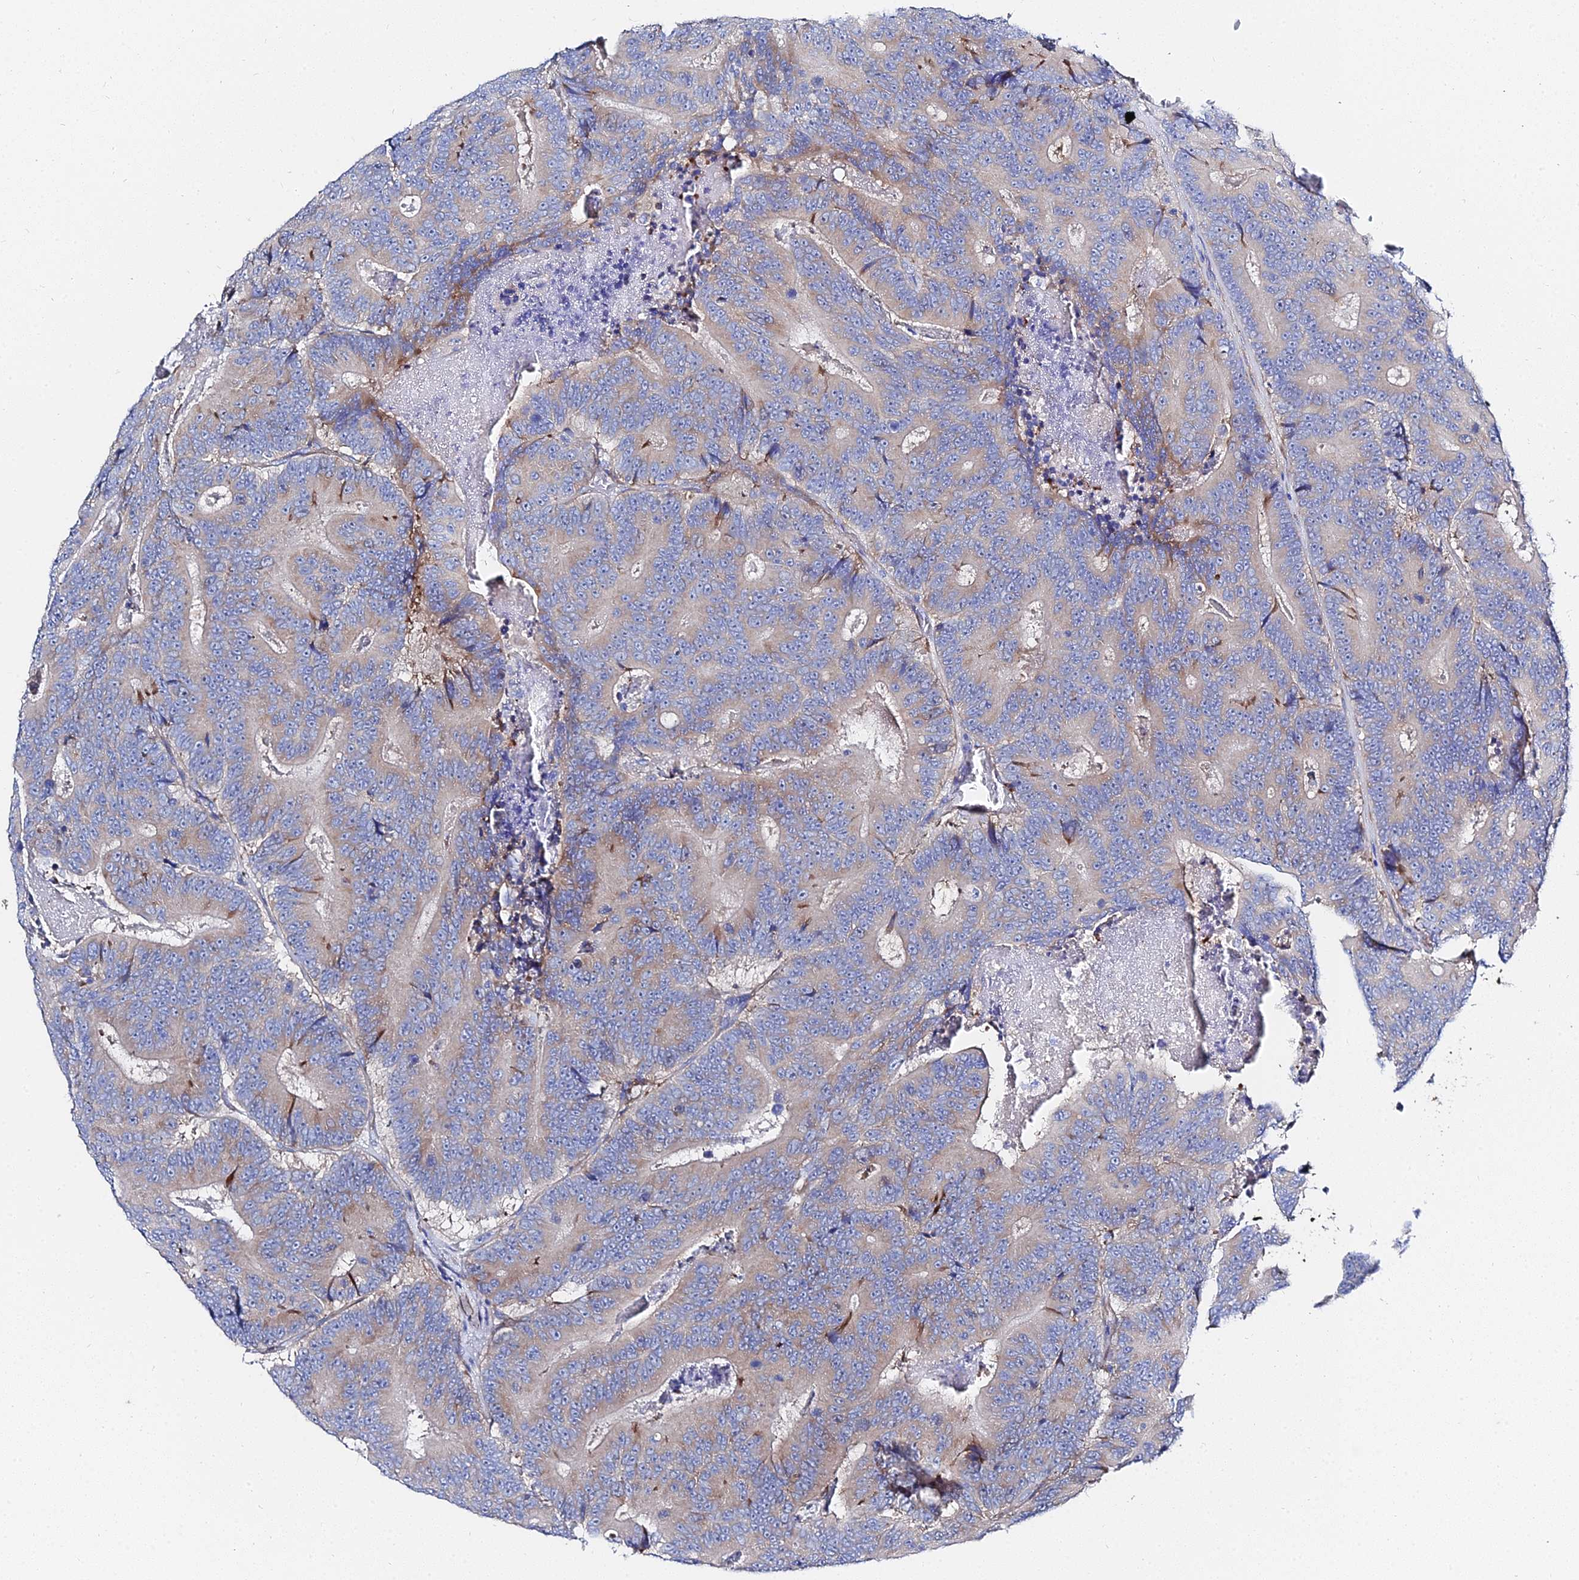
{"staining": {"intensity": "weak", "quantity": "25%-75%", "location": "cytoplasmic/membranous"}, "tissue": "colorectal cancer", "cell_type": "Tumor cells", "image_type": "cancer", "snomed": [{"axis": "morphology", "description": "Adenocarcinoma, NOS"}, {"axis": "topography", "description": "Colon"}], "caption": "Adenocarcinoma (colorectal) was stained to show a protein in brown. There is low levels of weak cytoplasmic/membranous positivity in approximately 25%-75% of tumor cells.", "gene": "PTTG1", "patient": {"sex": "male", "age": 83}}